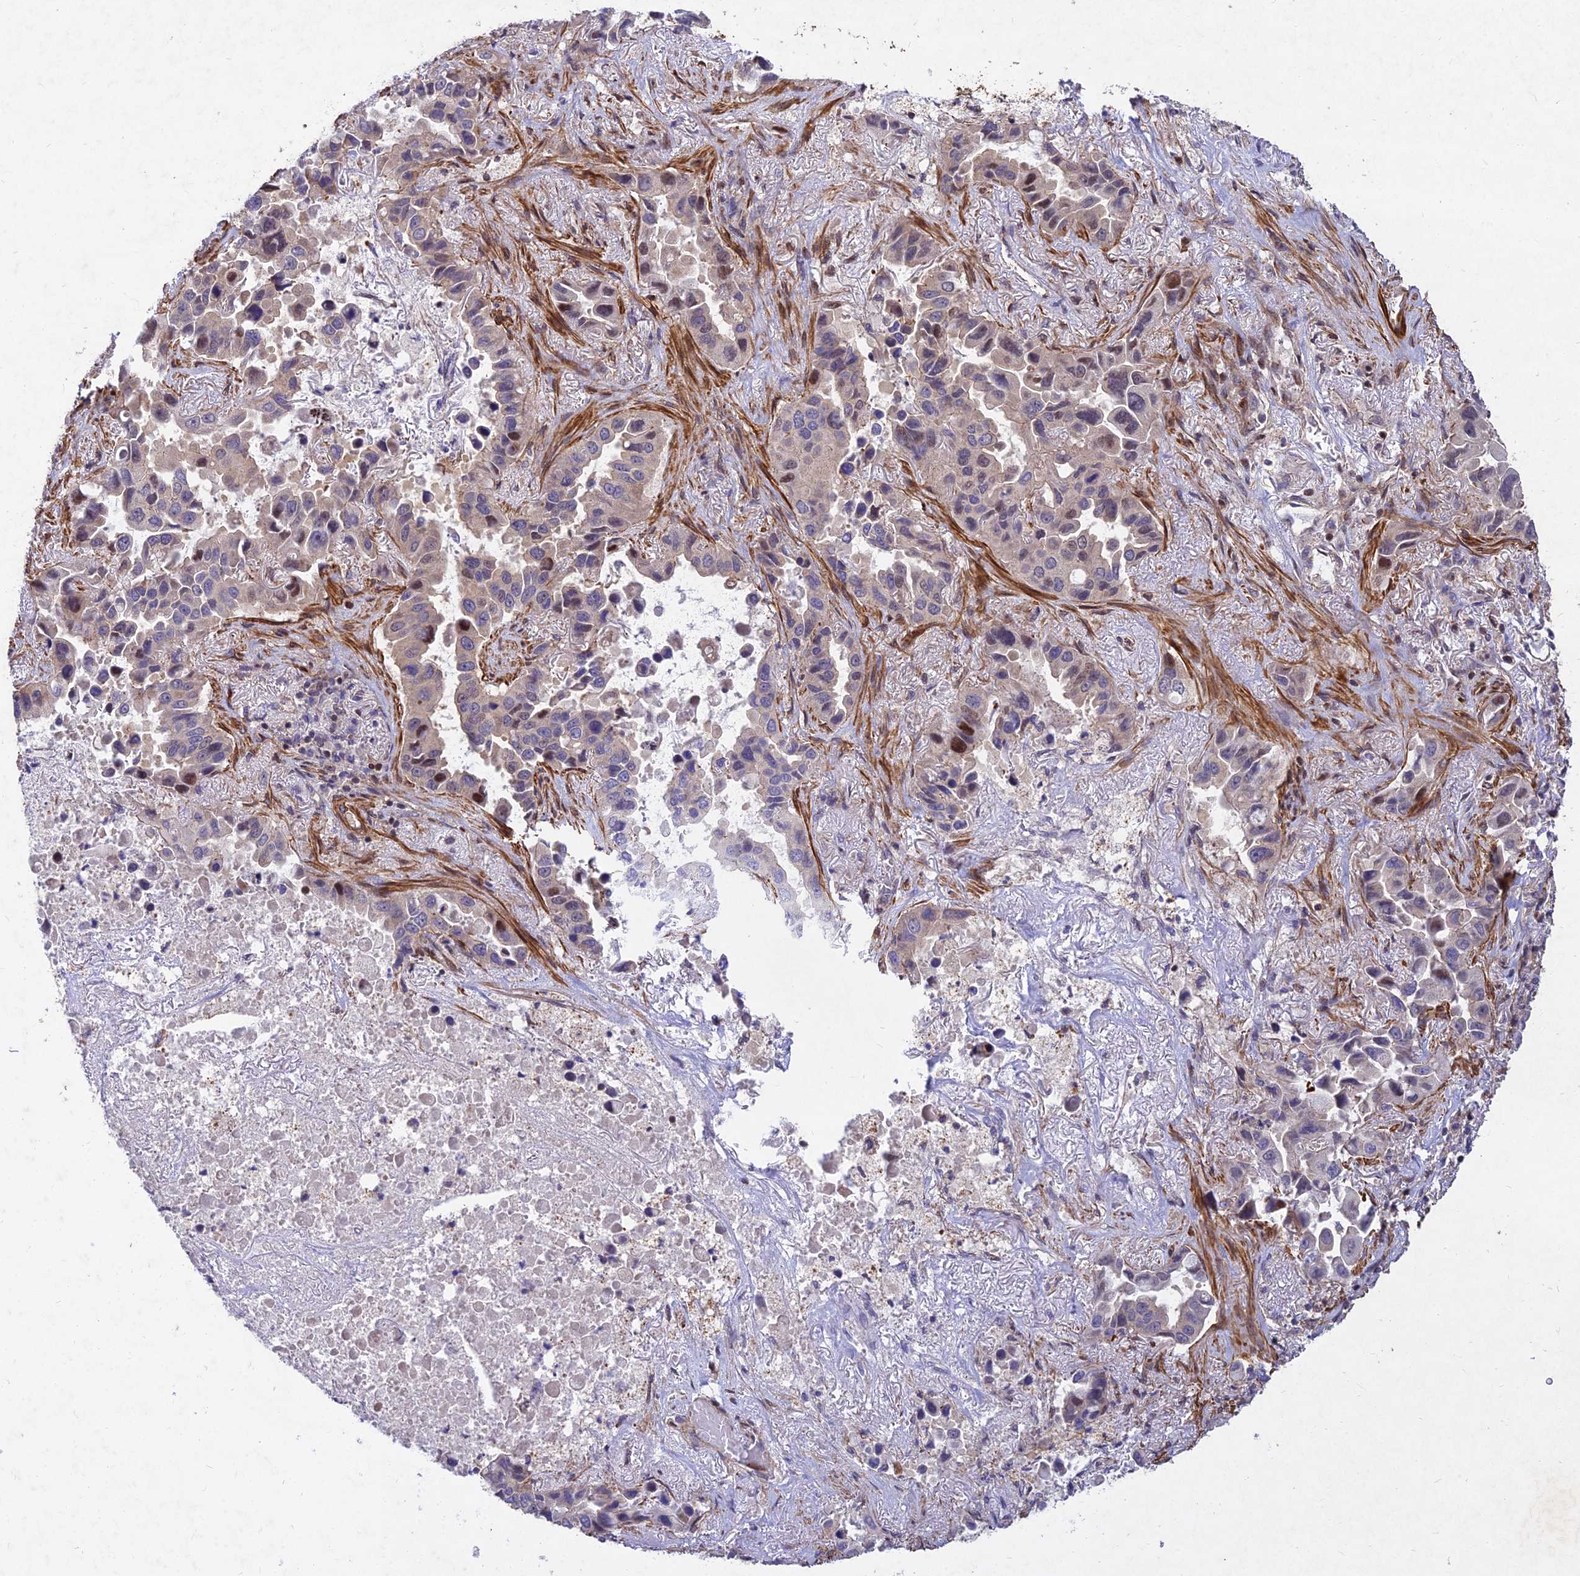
{"staining": {"intensity": "moderate", "quantity": "<25%", "location": "nuclear"}, "tissue": "lung cancer", "cell_type": "Tumor cells", "image_type": "cancer", "snomed": [{"axis": "morphology", "description": "Adenocarcinoma, NOS"}, {"axis": "topography", "description": "Lung"}], "caption": "Immunohistochemical staining of human lung cancer reveals low levels of moderate nuclear protein positivity in approximately <25% of tumor cells.", "gene": "RELCH", "patient": {"sex": "male", "age": 64}}